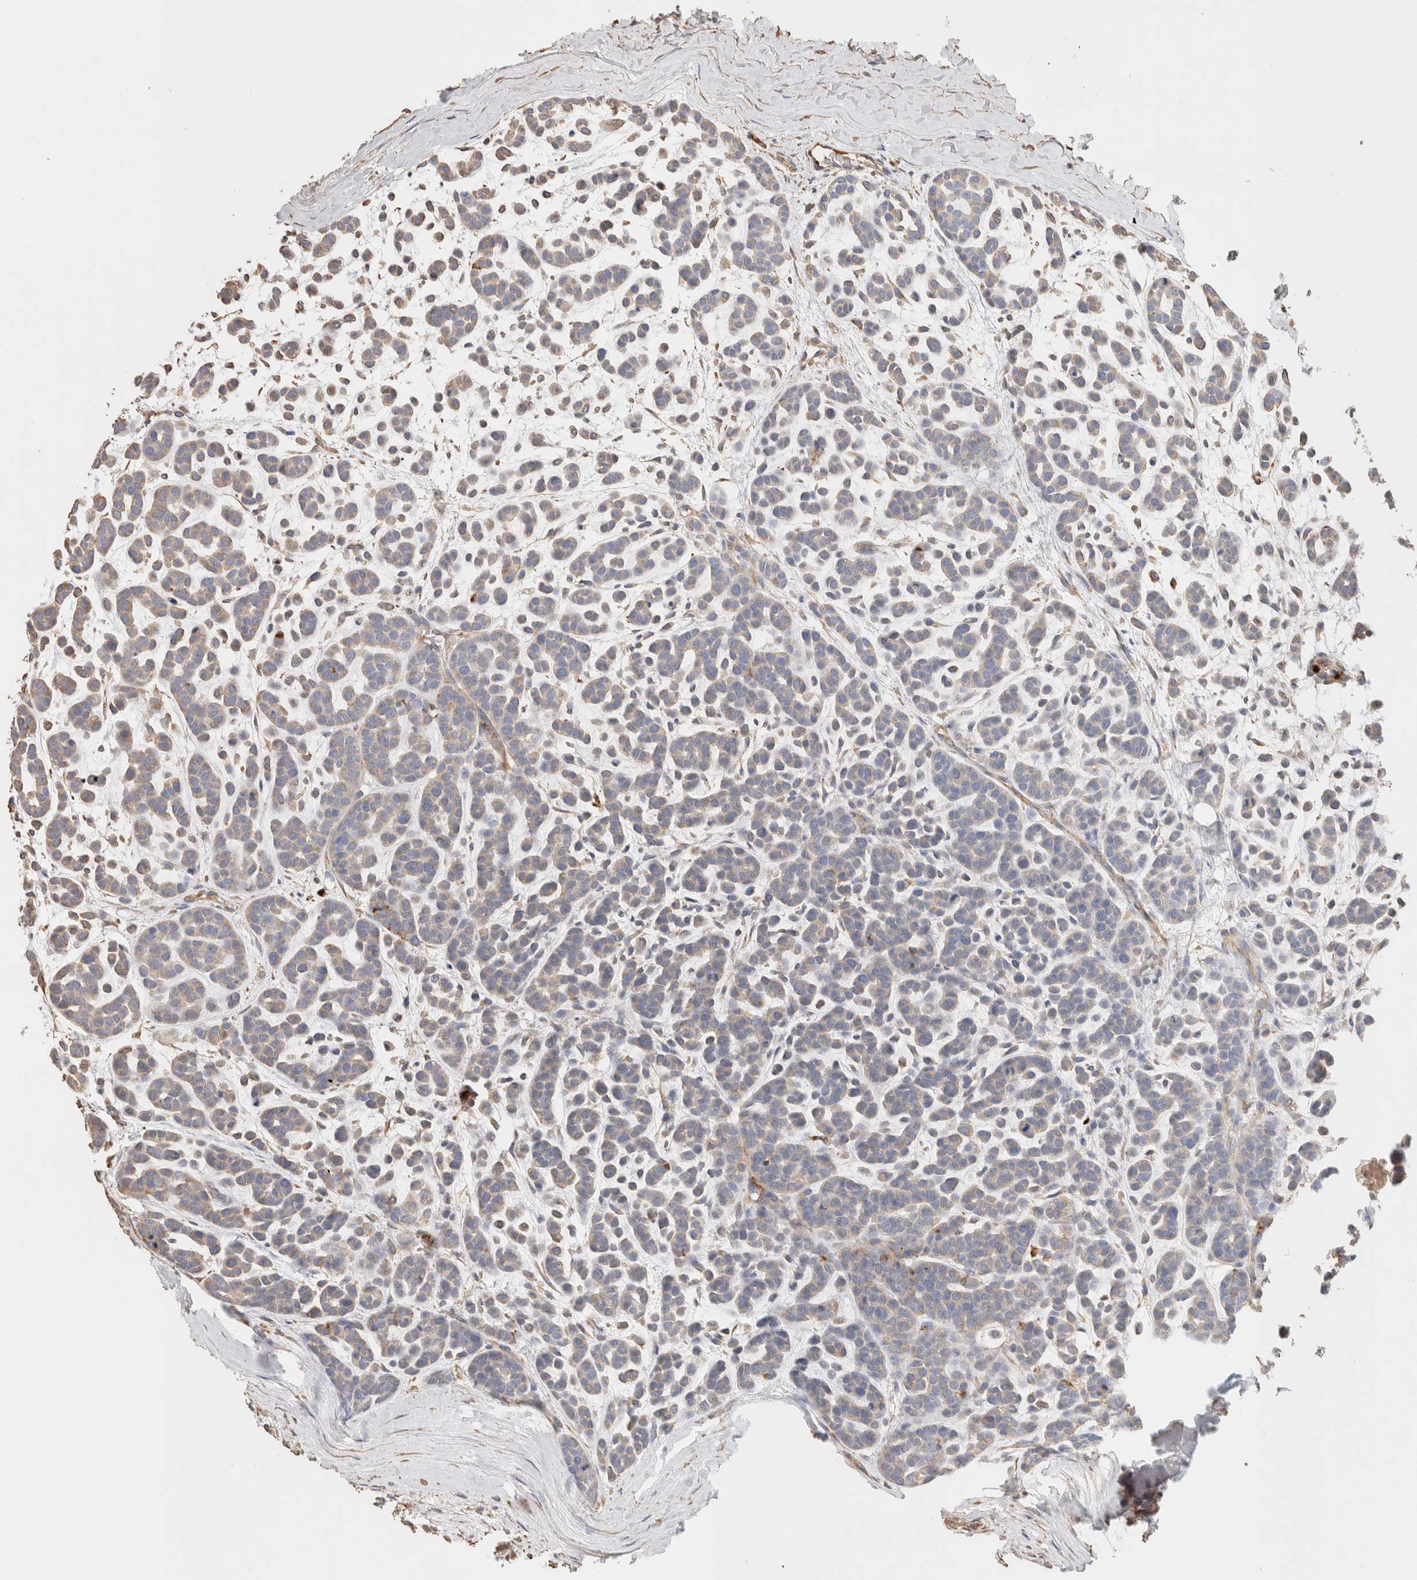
{"staining": {"intensity": "weak", "quantity": "<25%", "location": "cytoplasmic/membranous"}, "tissue": "head and neck cancer", "cell_type": "Tumor cells", "image_type": "cancer", "snomed": [{"axis": "morphology", "description": "Adenocarcinoma, NOS"}, {"axis": "morphology", "description": "Adenoma, NOS"}, {"axis": "topography", "description": "Head-Neck"}], "caption": "This is an IHC image of human adenocarcinoma (head and neck). There is no expression in tumor cells.", "gene": "PROS1", "patient": {"sex": "female", "age": 55}}